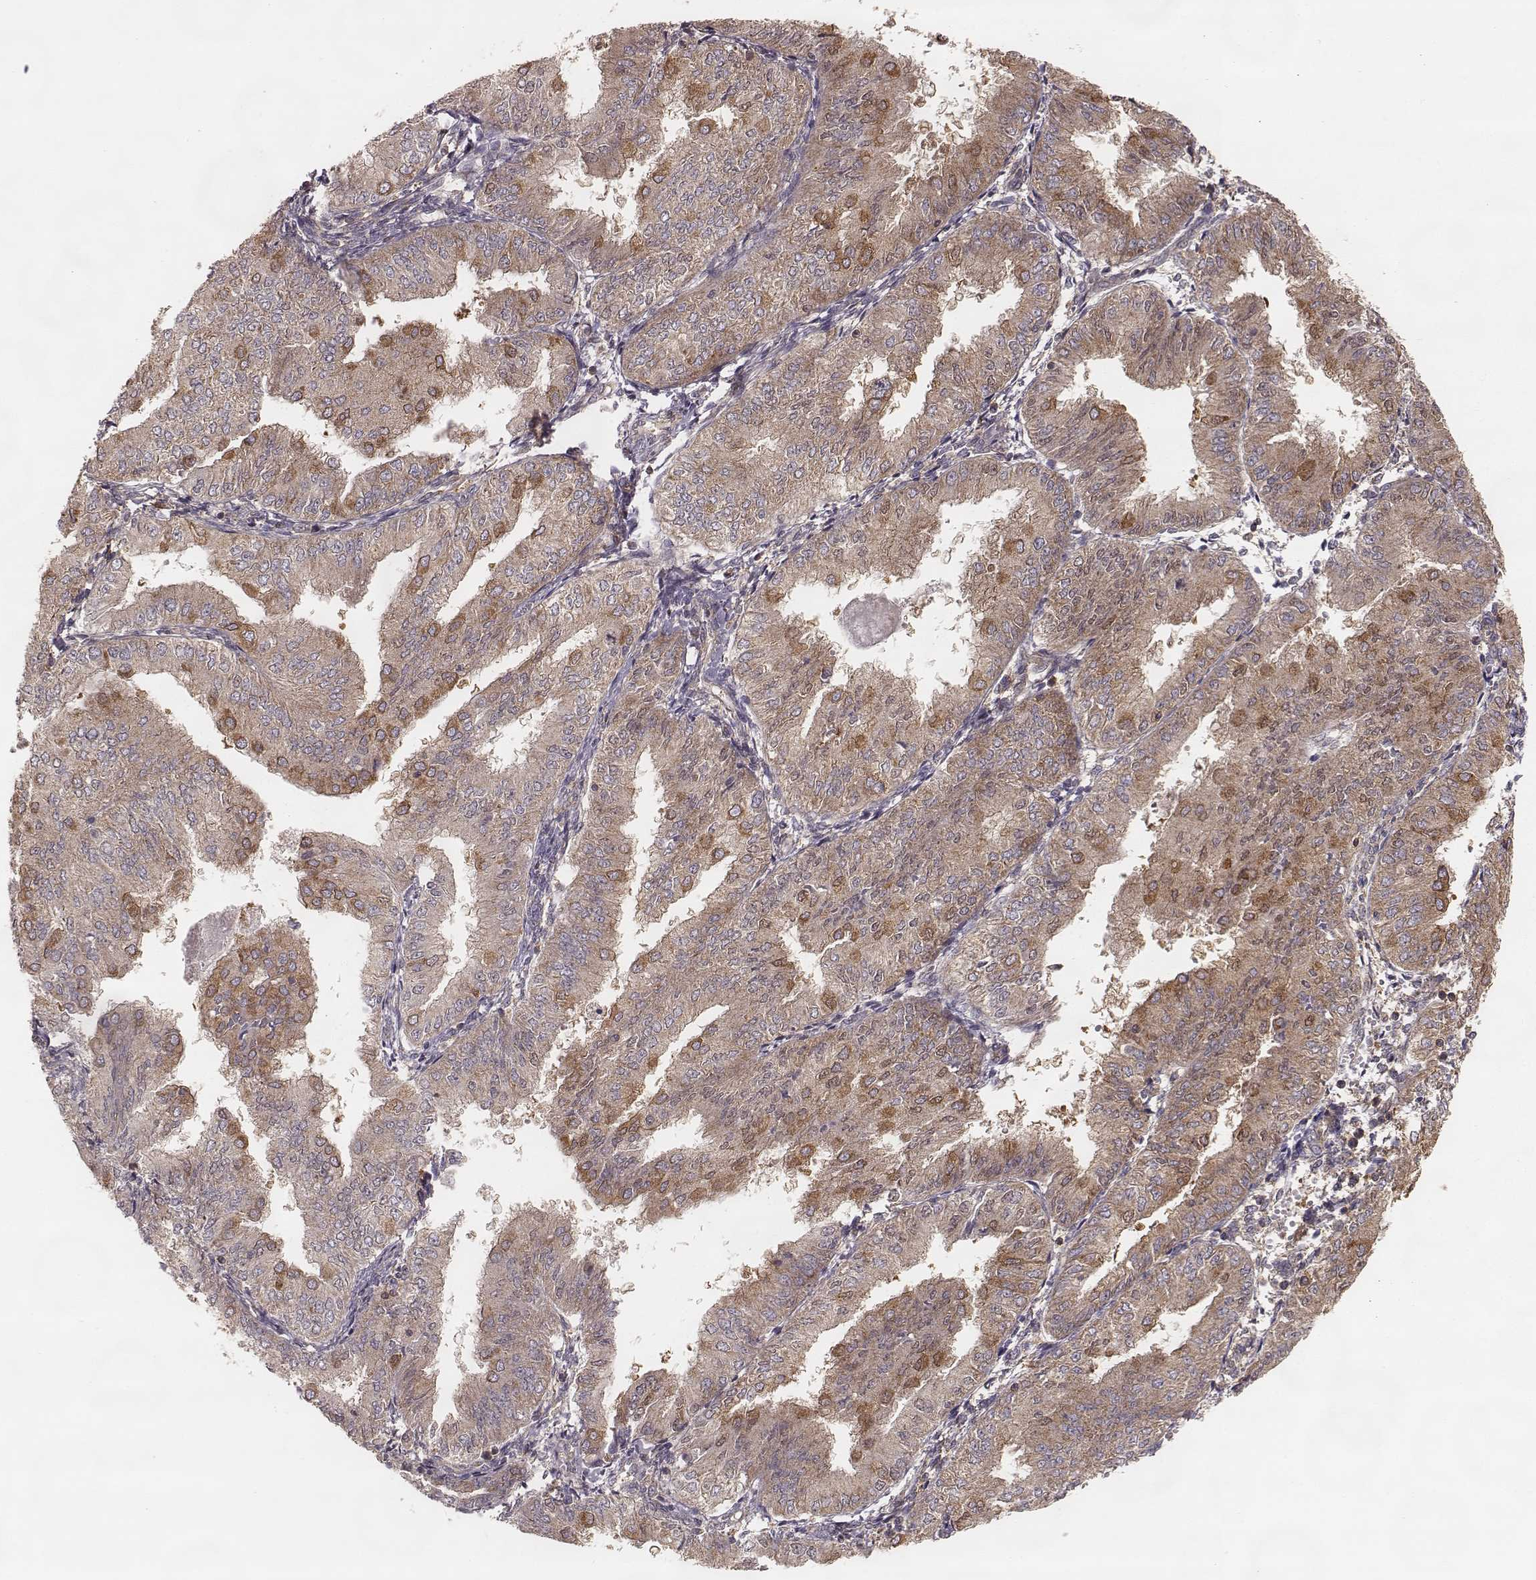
{"staining": {"intensity": "moderate", "quantity": "25%-75%", "location": "cytoplasmic/membranous"}, "tissue": "endometrial cancer", "cell_type": "Tumor cells", "image_type": "cancer", "snomed": [{"axis": "morphology", "description": "Adenocarcinoma, NOS"}, {"axis": "topography", "description": "Endometrium"}], "caption": "Human endometrial cancer (adenocarcinoma) stained for a protein (brown) shows moderate cytoplasmic/membranous positive expression in approximately 25%-75% of tumor cells.", "gene": "CARS1", "patient": {"sex": "female", "age": 53}}